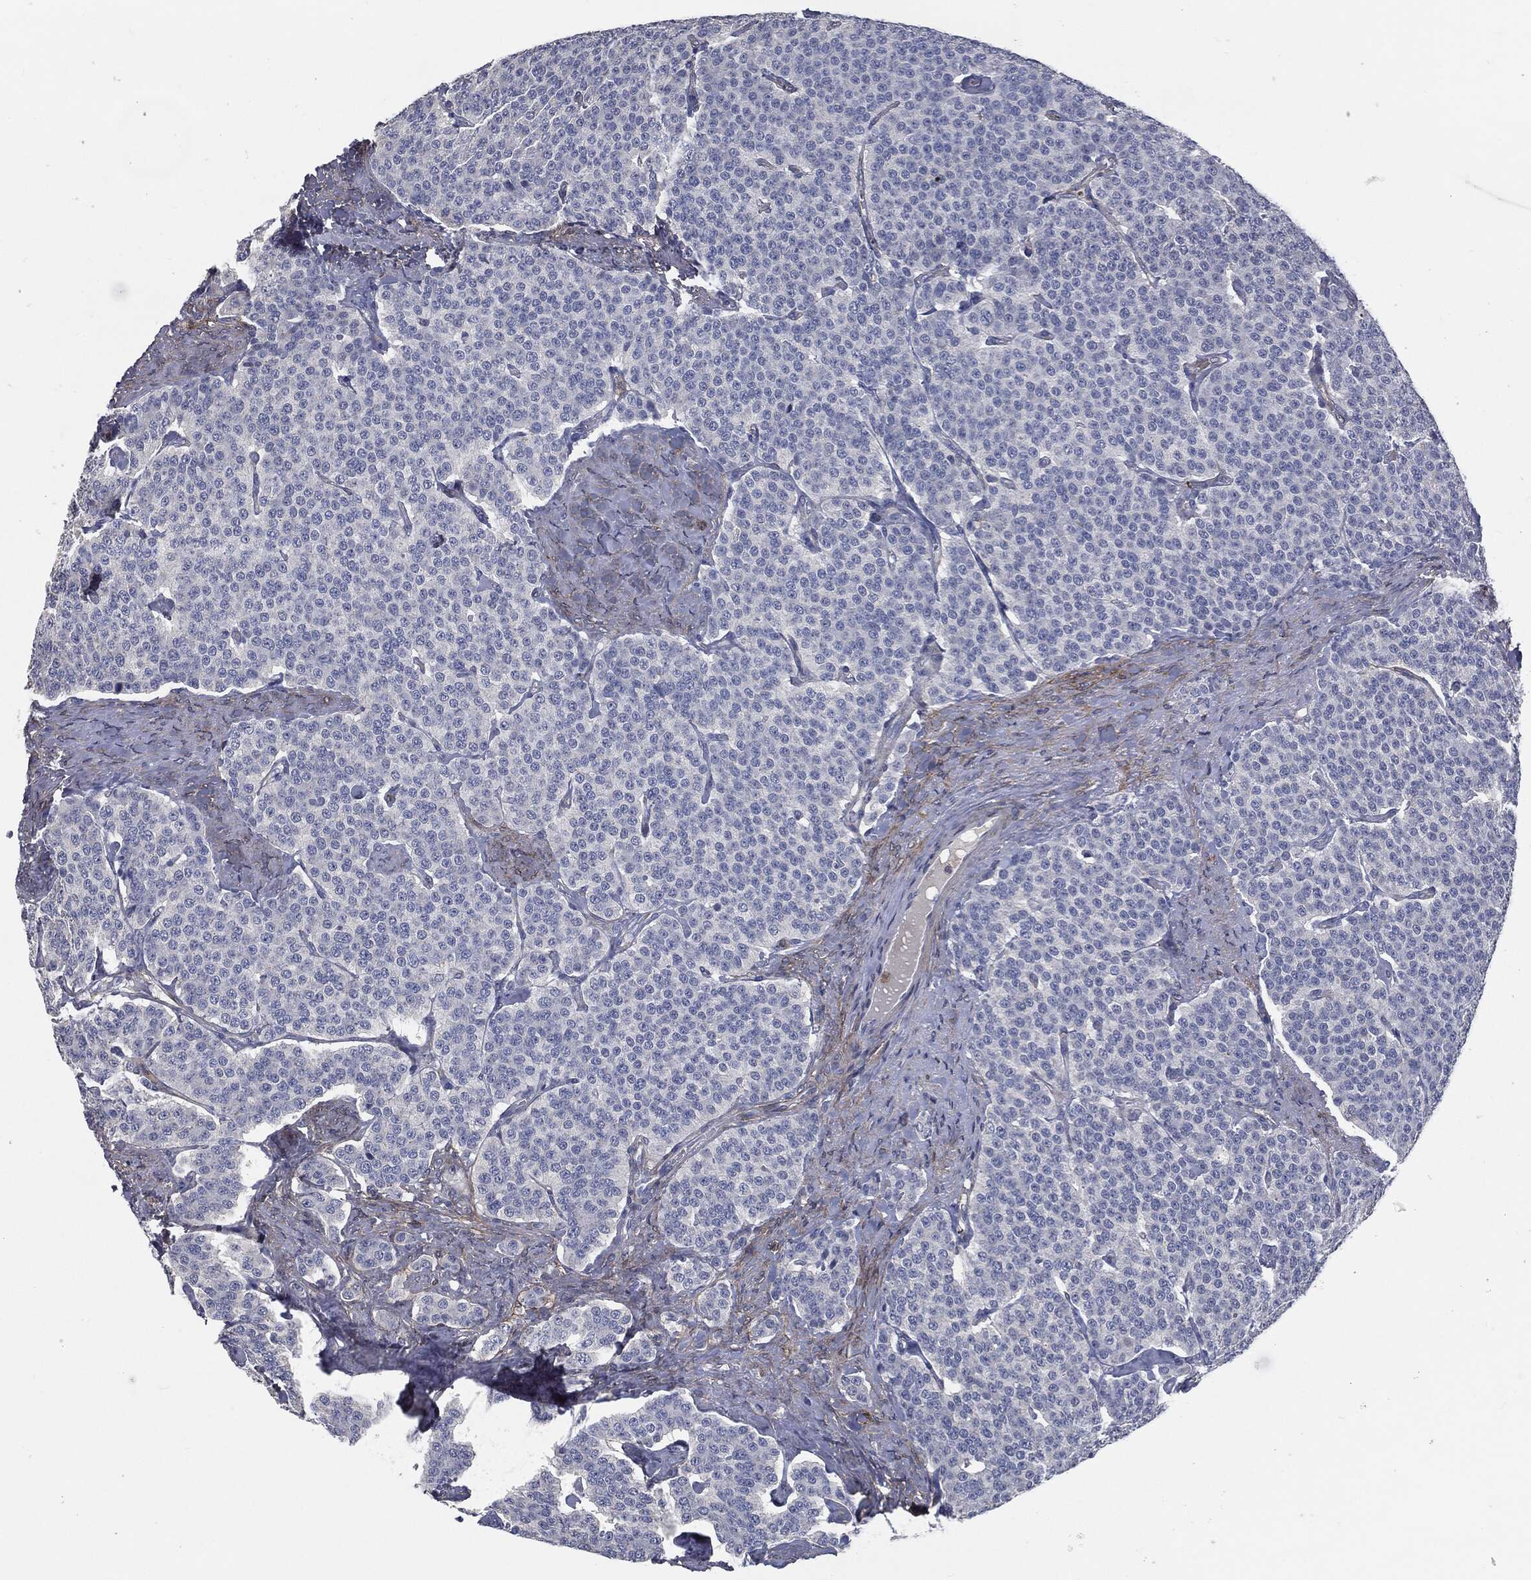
{"staining": {"intensity": "negative", "quantity": "none", "location": "none"}, "tissue": "carcinoid", "cell_type": "Tumor cells", "image_type": "cancer", "snomed": [{"axis": "morphology", "description": "Carcinoid, malignant, NOS"}, {"axis": "topography", "description": "Small intestine"}], "caption": "A micrograph of malignant carcinoid stained for a protein shows no brown staining in tumor cells. The staining is performed using DAB (3,3'-diaminobenzidine) brown chromogen with nuclei counter-stained in using hematoxylin.", "gene": "SVIL", "patient": {"sex": "female", "age": 58}}